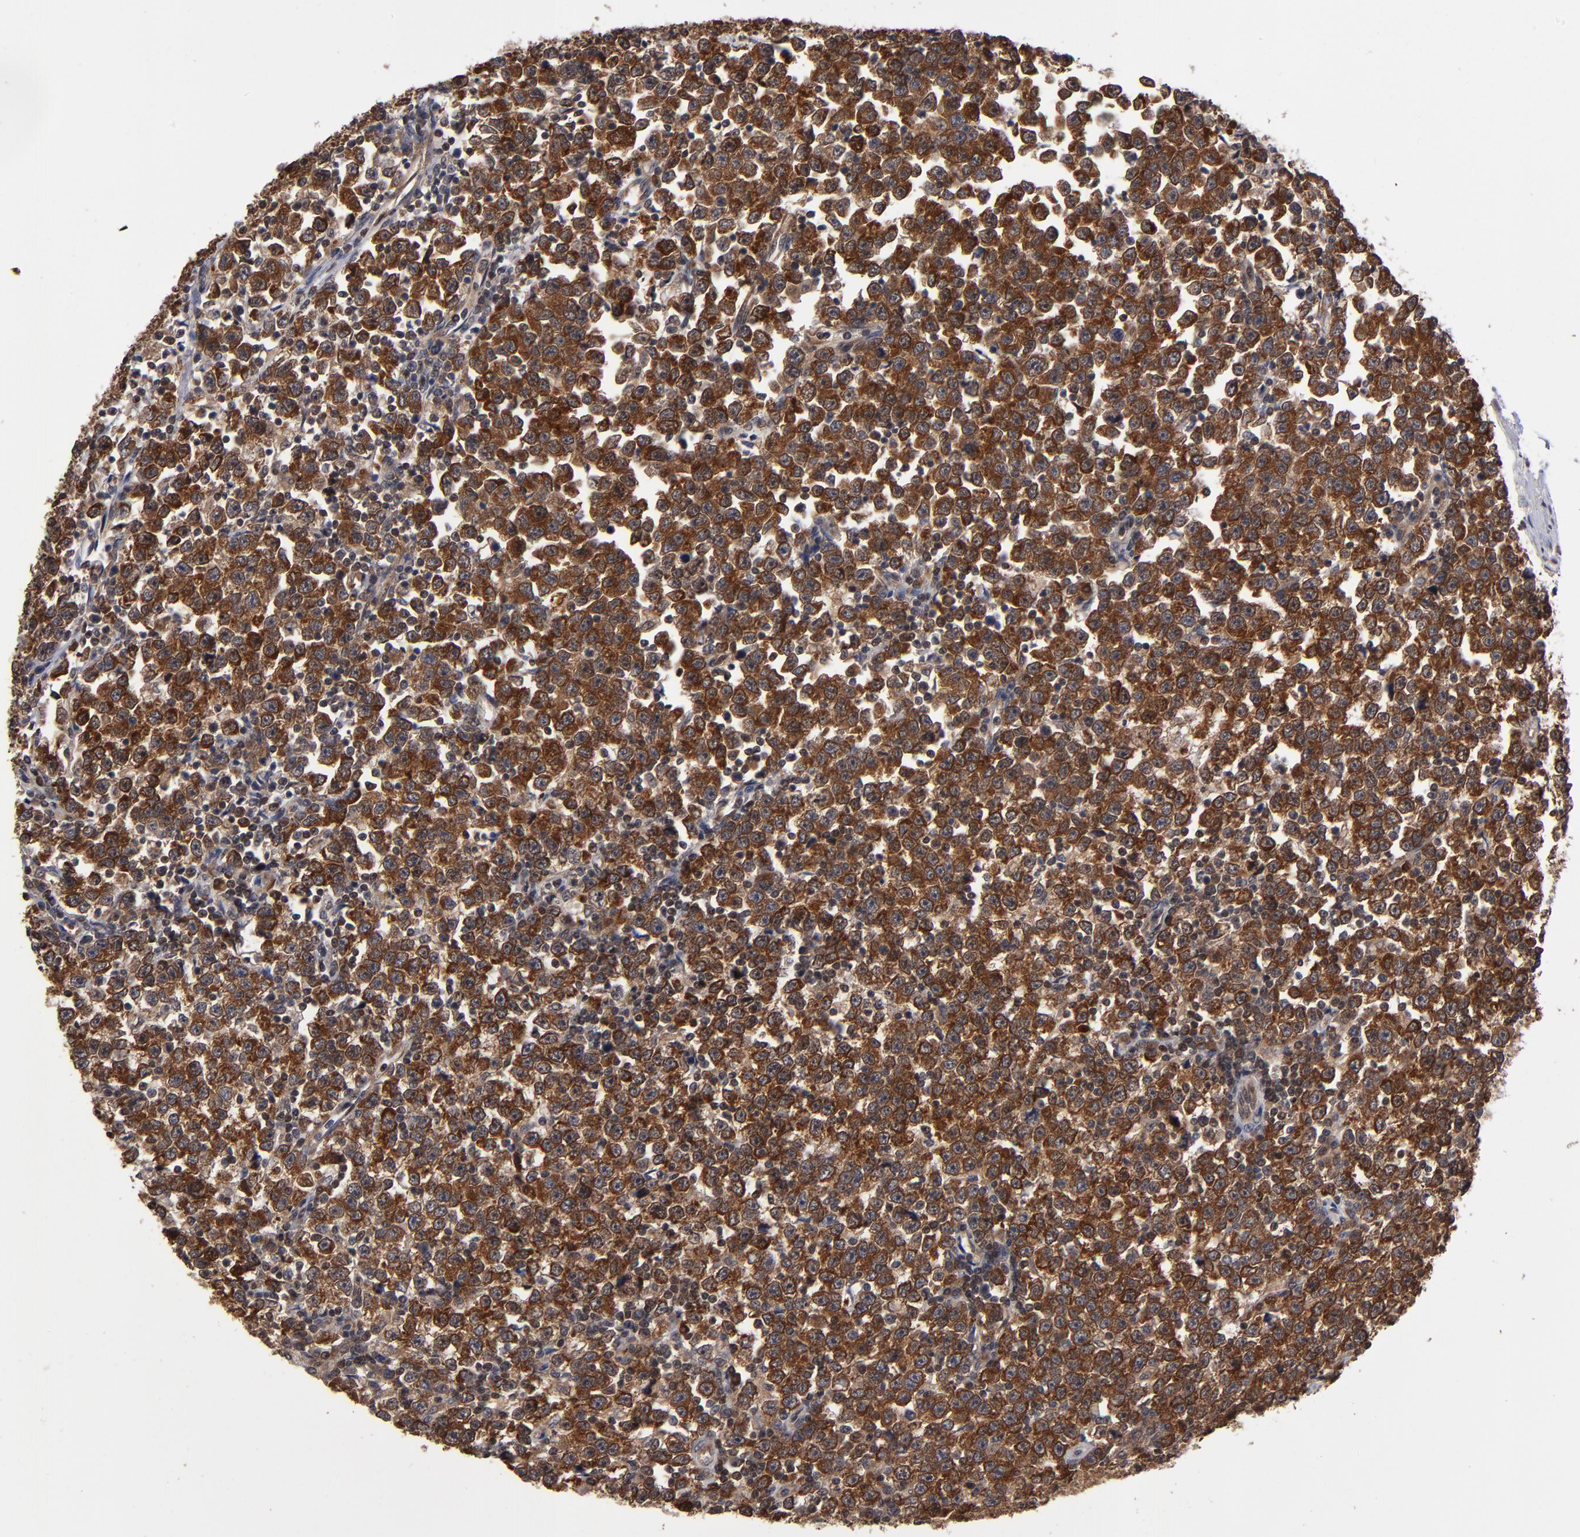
{"staining": {"intensity": "strong", "quantity": ">75%", "location": "cytoplasmic/membranous"}, "tissue": "testis cancer", "cell_type": "Tumor cells", "image_type": "cancer", "snomed": [{"axis": "morphology", "description": "Seminoma, NOS"}, {"axis": "topography", "description": "Testis"}], "caption": "Protein expression analysis of human seminoma (testis) reveals strong cytoplasmic/membranous positivity in about >75% of tumor cells.", "gene": "ALG13", "patient": {"sex": "male", "age": 43}}